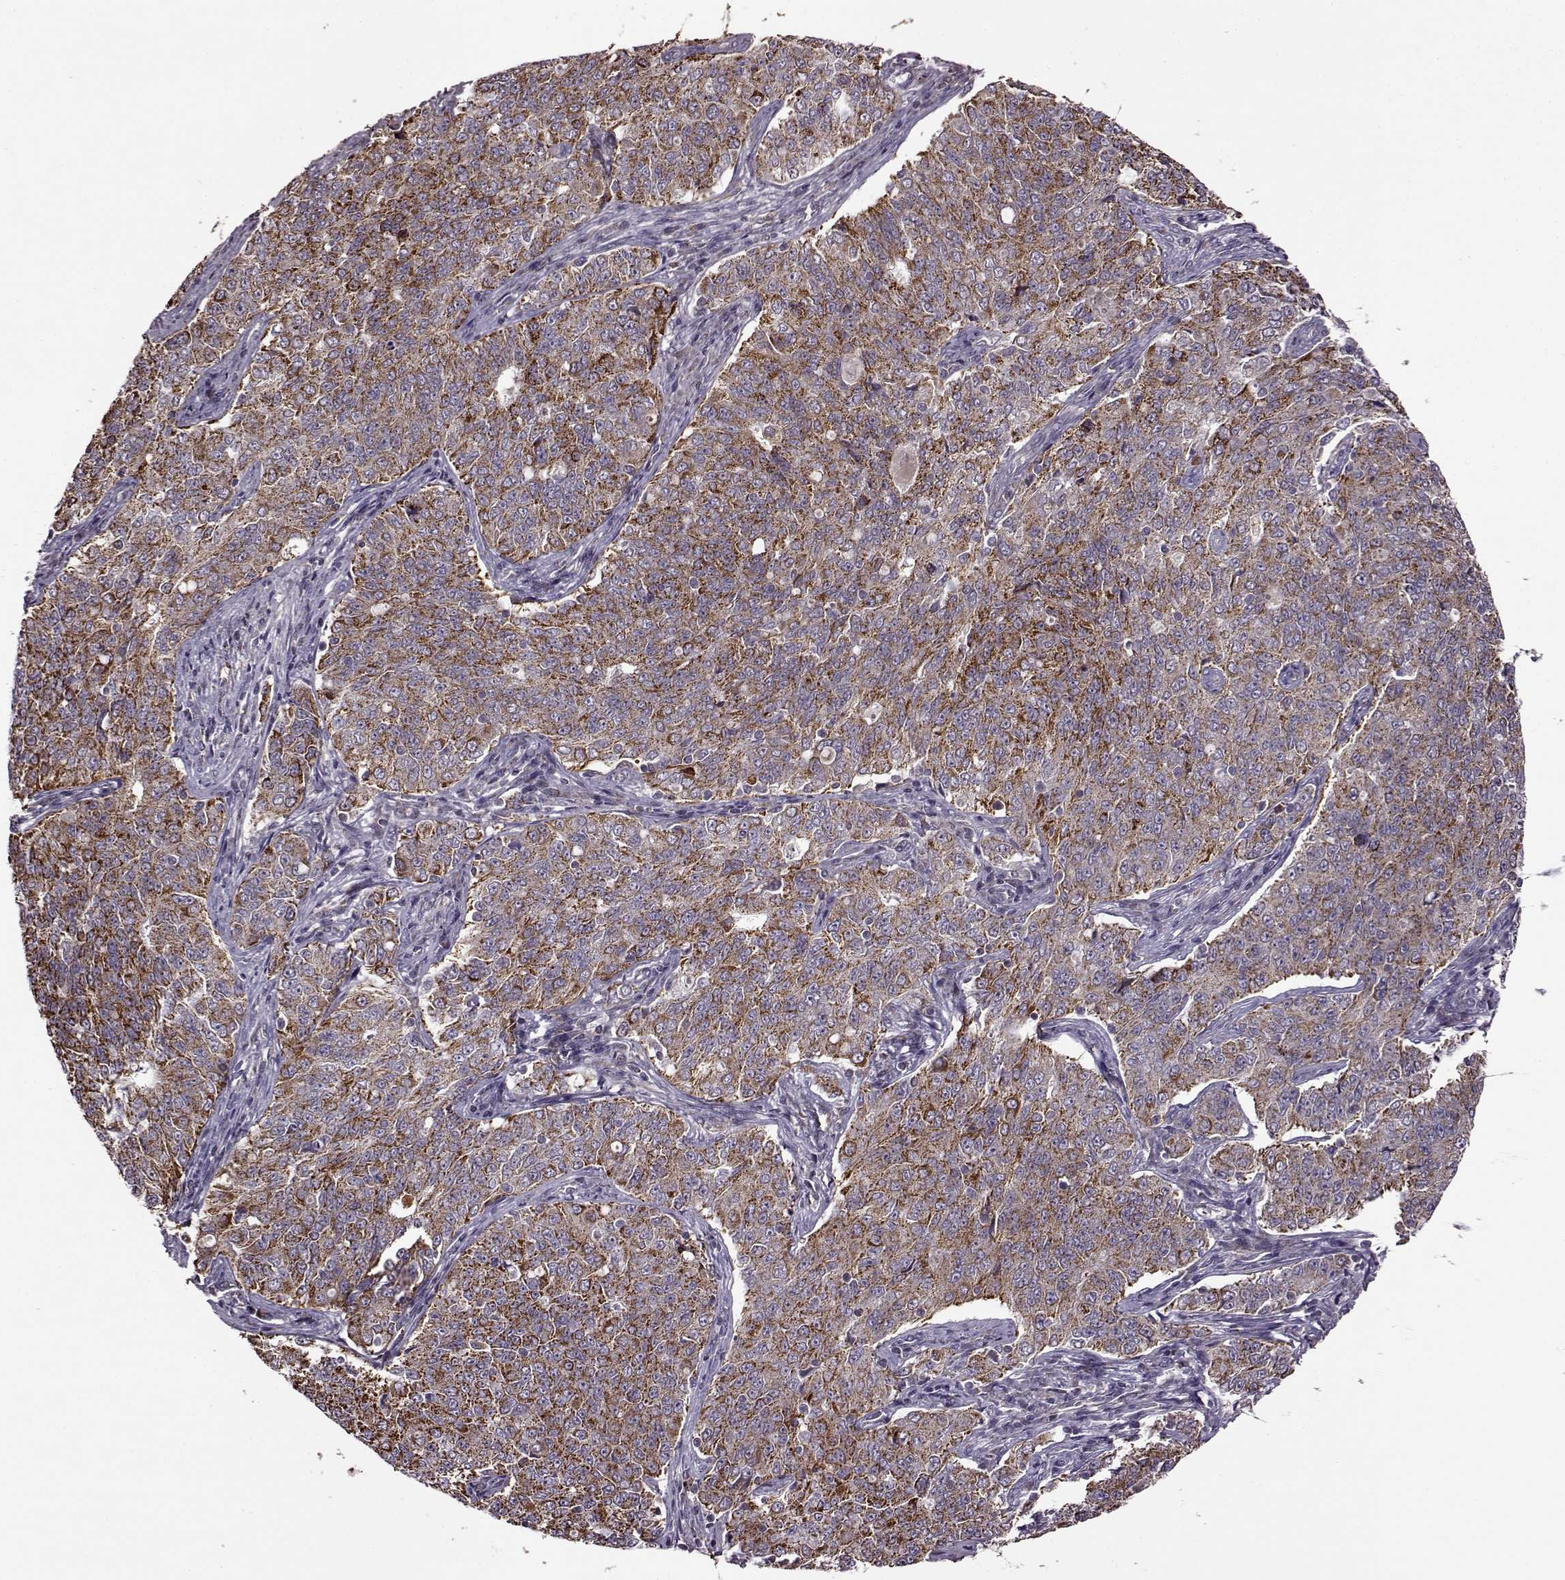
{"staining": {"intensity": "strong", "quantity": ">75%", "location": "cytoplasmic/membranous"}, "tissue": "endometrial cancer", "cell_type": "Tumor cells", "image_type": "cancer", "snomed": [{"axis": "morphology", "description": "Adenocarcinoma, NOS"}, {"axis": "topography", "description": "Endometrium"}], "caption": "High-magnification brightfield microscopy of adenocarcinoma (endometrial) stained with DAB (3,3'-diaminobenzidine) (brown) and counterstained with hematoxylin (blue). tumor cells exhibit strong cytoplasmic/membranous positivity is present in approximately>75% of cells.", "gene": "MTSS1", "patient": {"sex": "female", "age": 43}}